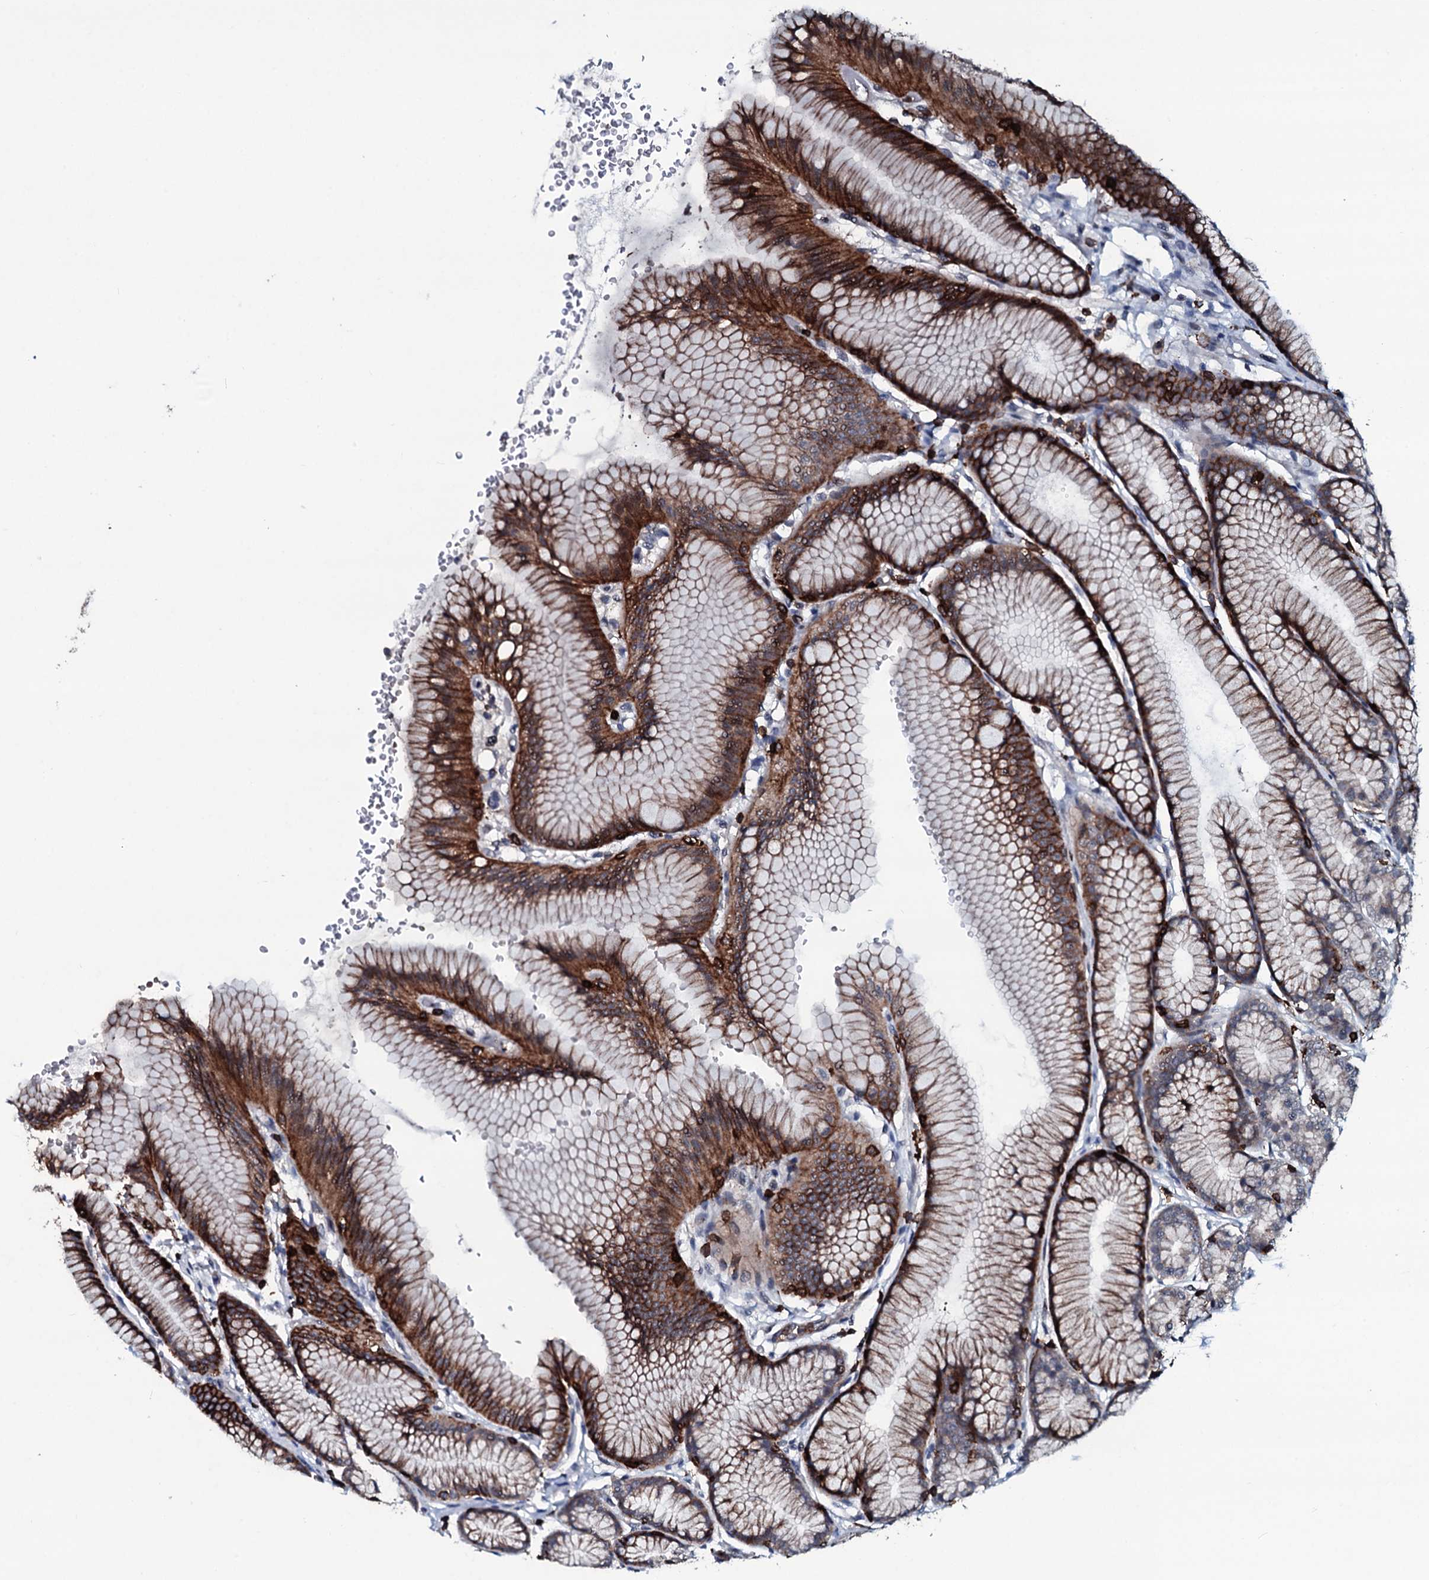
{"staining": {"intensity": "strong", "quantity": ">75%", "location": "cytoplasmic/membranous"}, "tissue": "stomach", "cell_type": "Glandular cells", "image_type": "normal", "snomed": [{"axis": "morphology", "description": "Normal tissue, NOS"}, {"axis": "morphology", "description": "Adenocarcinoma, NOS"}, {"axis": "morphology", "description": "Adenocarcinoma, High grade"}, {"axis": "topography", "description": "Stomach, upper"}, {"axis": "topography", "description": "Stomach"}], "caption": "Stomach was stained to show a protein in brown. There is high levels of strong cytoplasmic/membranous expression in about >75% of glandular cells. (Brightfield microscopy of DAB IHC at high magnification).", "gene": "OGFOD2", "patient": {"sex": "female", "age": 65}}